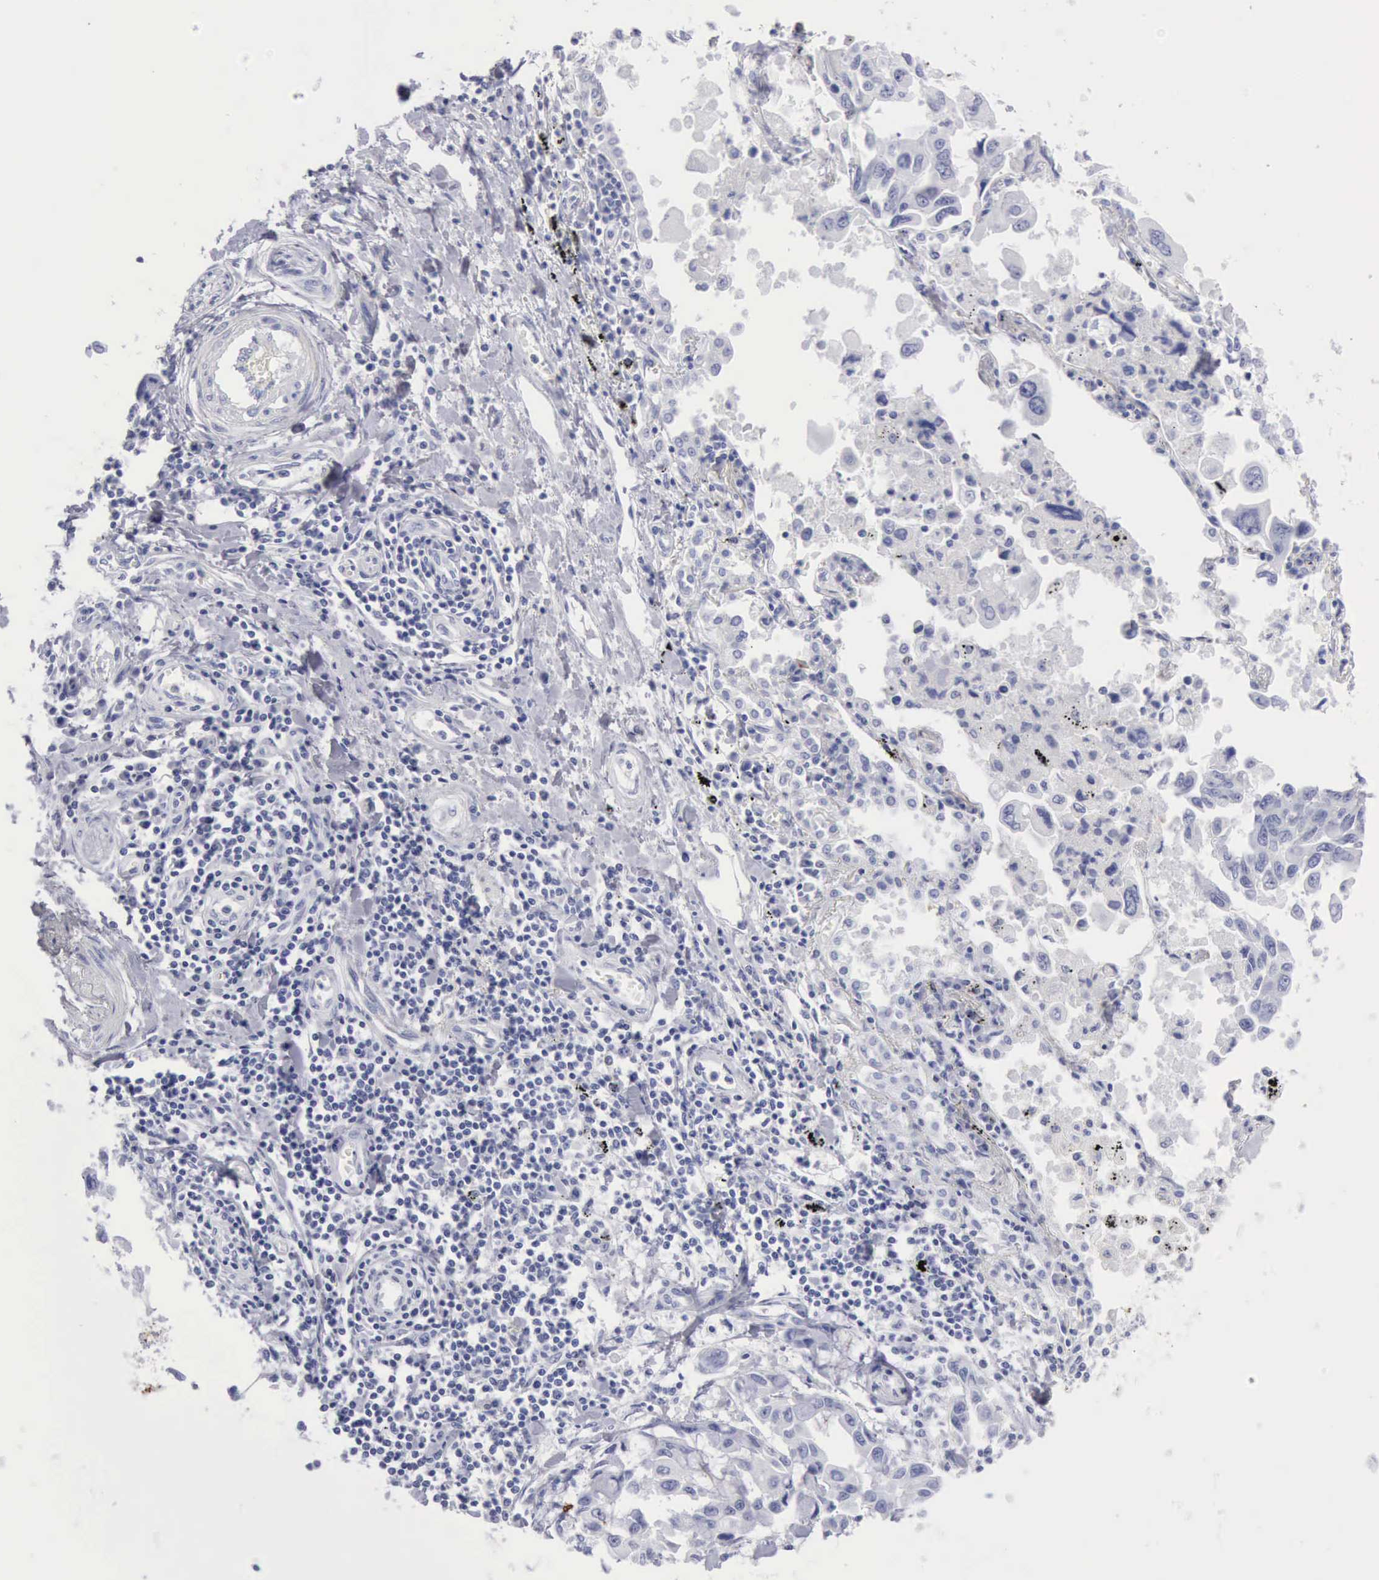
{"staining": {"intensity": "negative", "quantity": "none", "location": "none"}, "tissue": "lung cancer", "cell_type": "Tumor cells", "image_type": "cancer", "snomed": [{"axis": "morphology", "description": "Adenocarcinoma, NOS"}, {"axis": "topography", "description": "Lung"}], "caption": "This is a micrograph of immunohistochemistry (IHC) staining of lung cancer (adenocarcinoma), which shows no positivity in tumor cells.", "gene": "KRT5", "patient": {"sex": "male", "age": 64}}